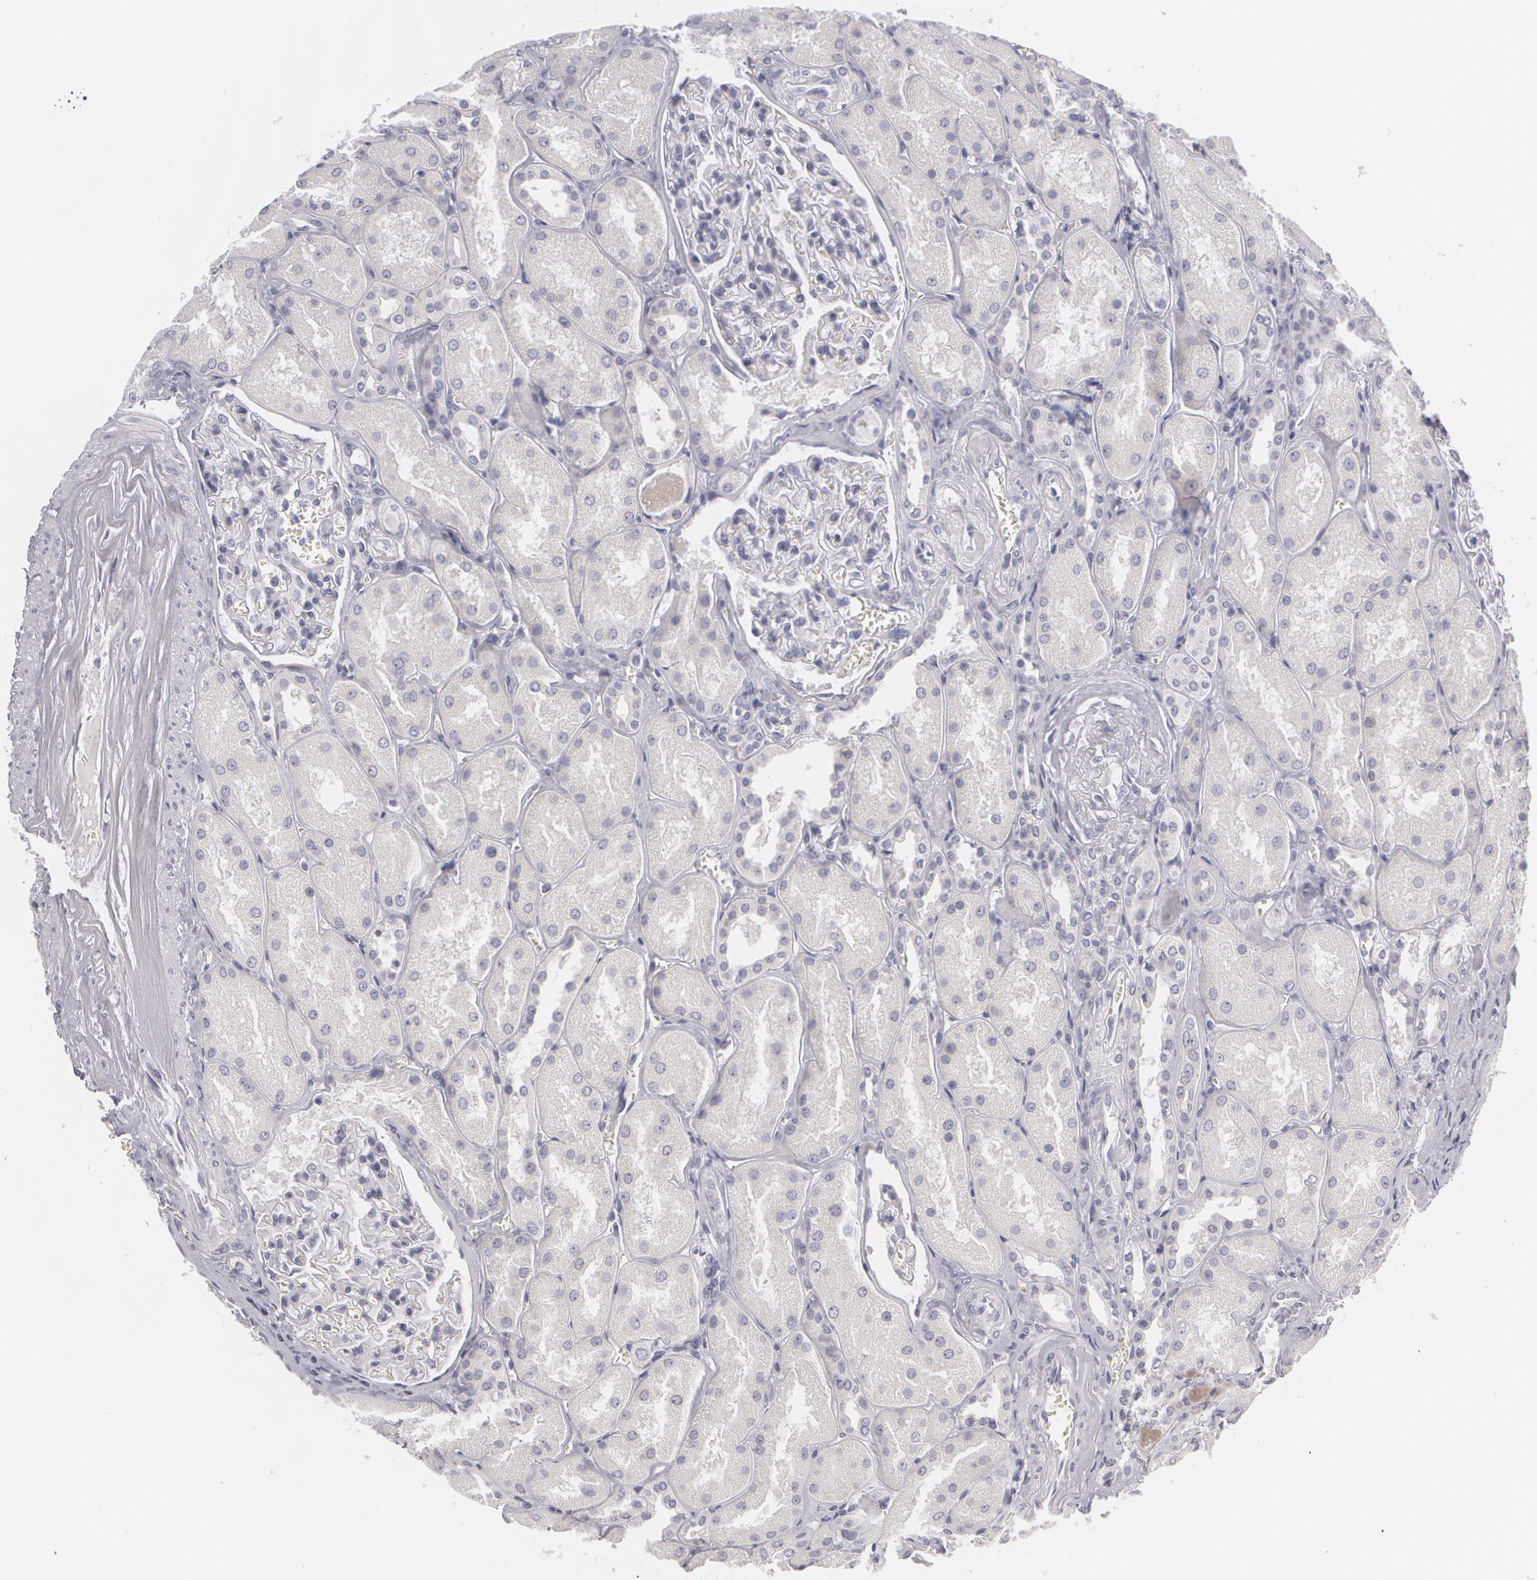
{"staining": {"intensity": "negative", "quantity": "none", "location": "none"}, "tissue": "kidney", "cell_type": "Cells in glomeruli", "image_type": "normal", "snomed": [{"axis": "morphology", "description": "Normal tissue, NOS"}, {"axis": "topography", "description": "Kidney"}], "caption": "DAB immunohistochemical staining of normal kidney displays no significant expression in cells in glomeruli.", "gene": "MBNL3", "patient": {"sex": "male", "age": 61}}